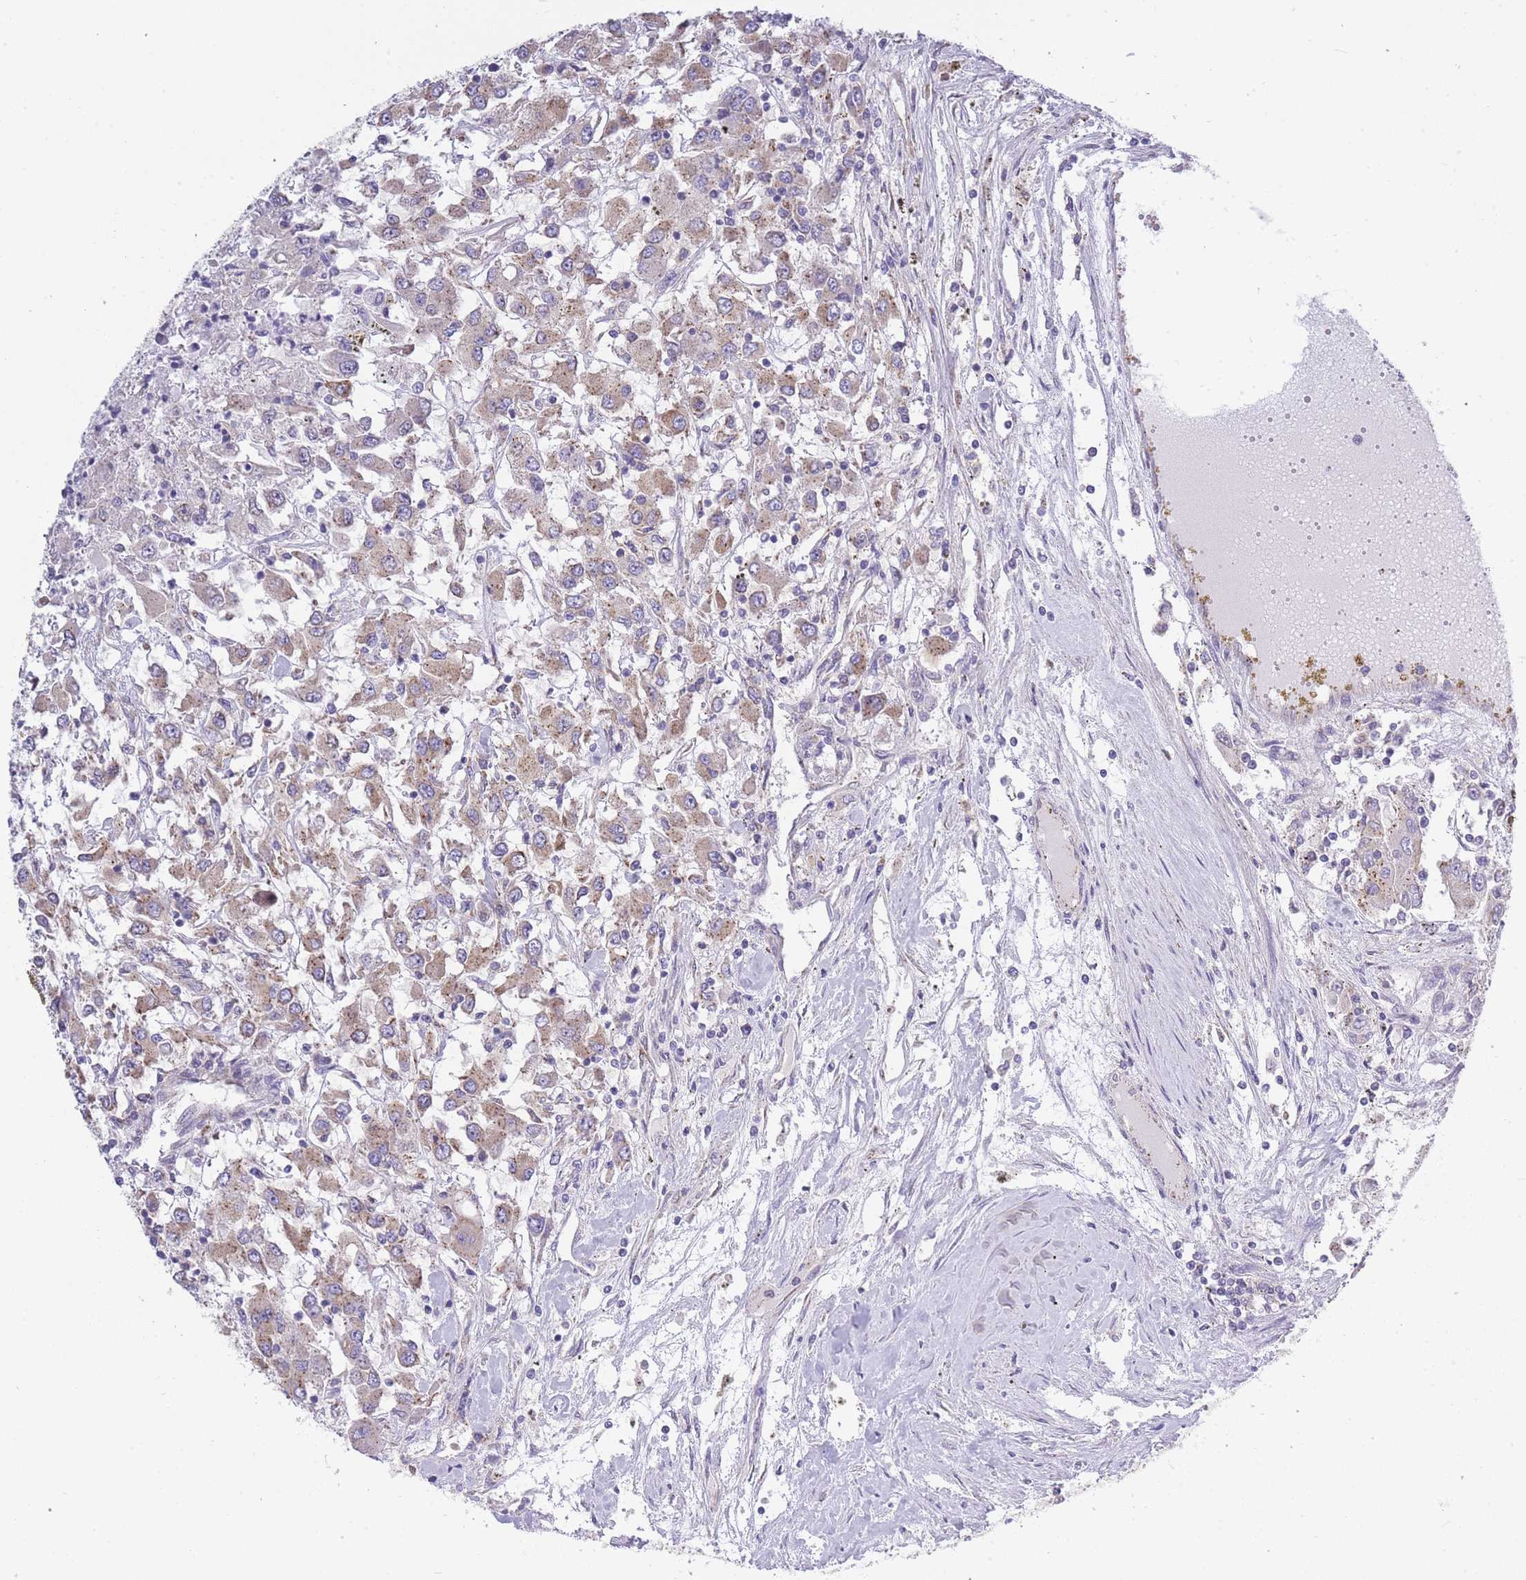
{"staining": {"intensity": "weak", "quantity": "25%-75%", "location": "cytoplasmic/membranous"}, "tissue": "renal cancer", "cell_type": "Tumor cells", "image_type": "cancer", "snomed": [{"axis": "morphology", "description": "Adenocarcinoma, NOS"}, {"axis": "topography", "description": "Kidney"}], "caption": "The micrograph demonstrates a brown stain indicating the presence of a protein in the cytoplasmic/membranous of tumor cells in renal cancer (adenocarcinoma).", "gene": "COPG2", "patient": {"sex": "female", "age": 67}}